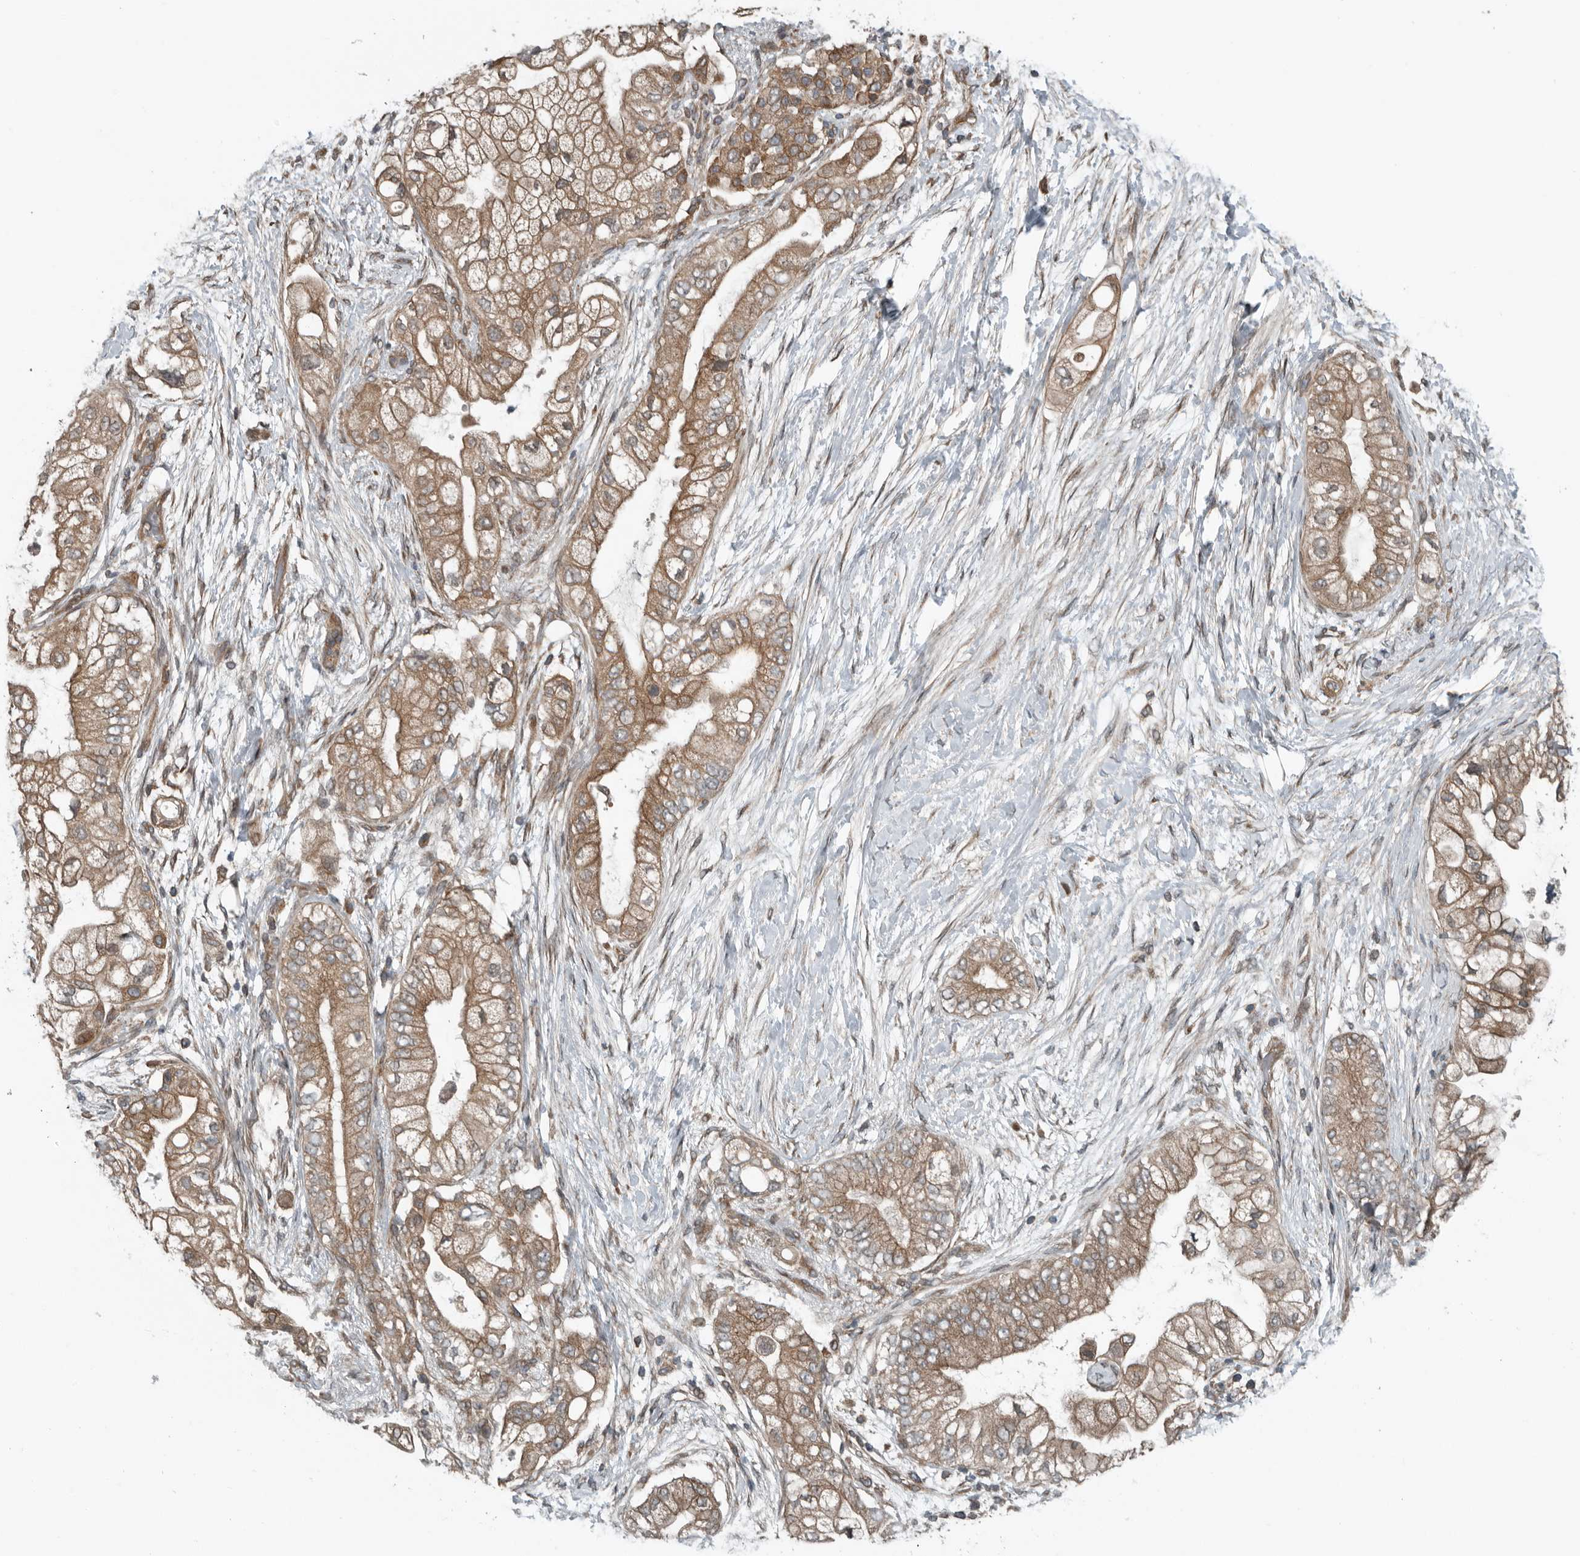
{"staining": {"intensity": "moderate", "quantity": ">75%", "location": "cytoplasmic/membranous"}, "tissue": "pancreatic cancer", "cell_type": "Tumor cells", "image_type": "cancer", "snomed": [{"axis": "morphology", "description": "Adenocarcinoma, NOS"}, {"axis": "topography", "description": "Pancreas"}], "caption": "Pancreatic adenocarcinoma stained for a protein (brown) shows moderate cytoplasmic/membranous positive positivity in approximately >75% of tumor cells.", "gene": "AMFR", "patient": {"sex": "male", "age": 53}}